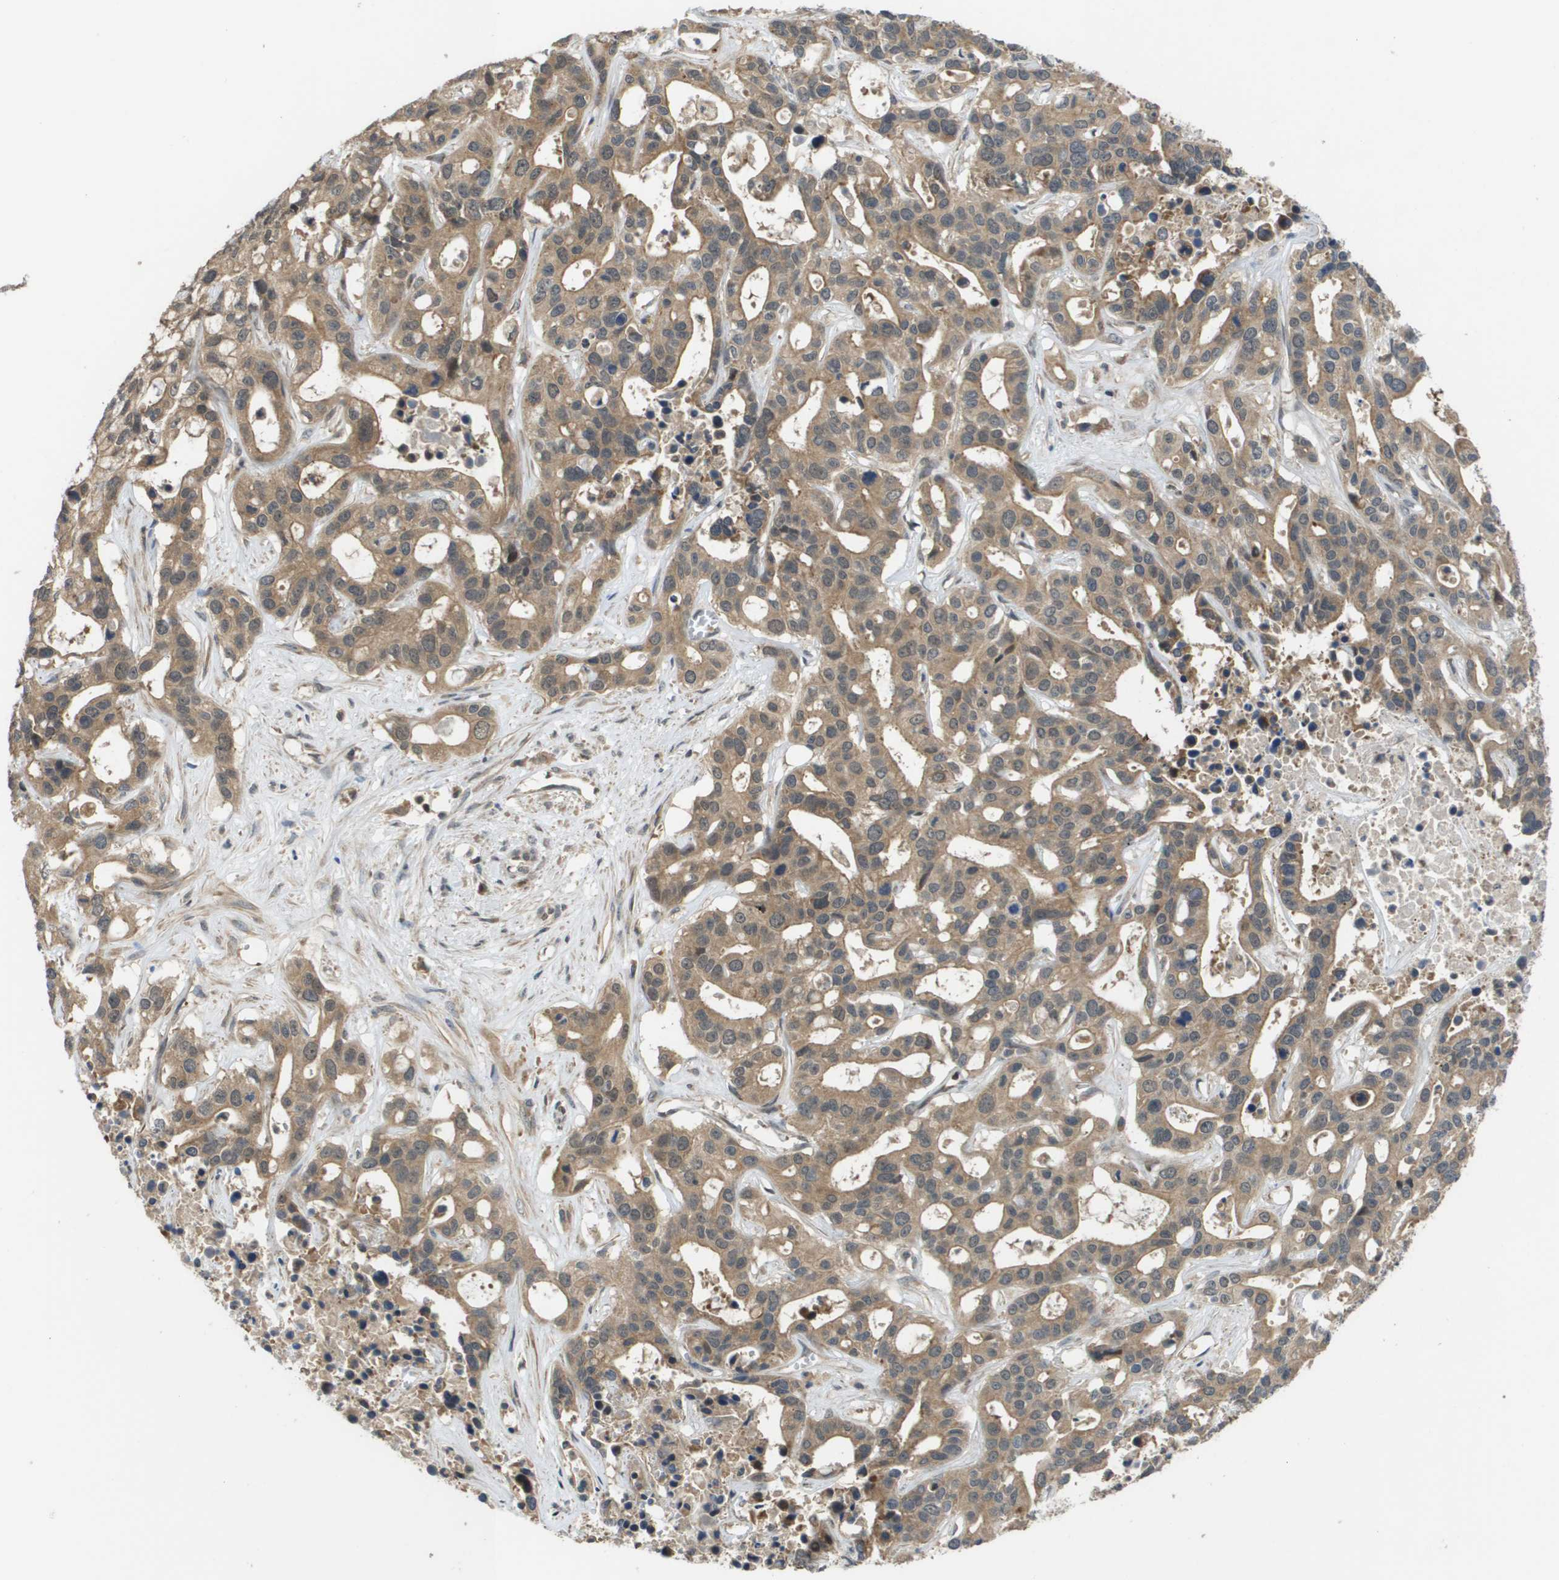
{"staining": {"intensity": "weak", "quantity": ">75%", "location": "cytoplasmic/membranous"}, "tissue": "liver cancer", "cell_type": "Tumor cells", "image_type": "cancer", "snomed": [{"axis": "morphology", "description": "Cholangiocarcinoma"}, {"axis": "topography", "description": "Liver"}], "caption": "Liver cancer was stained to show a protein in brown. There is low levels of weak cytoplasmic/membranous positivity in approximately >75% of tumor cells.", "gene": "RBM38", "patient": {"sex": "female", "age": 65}}